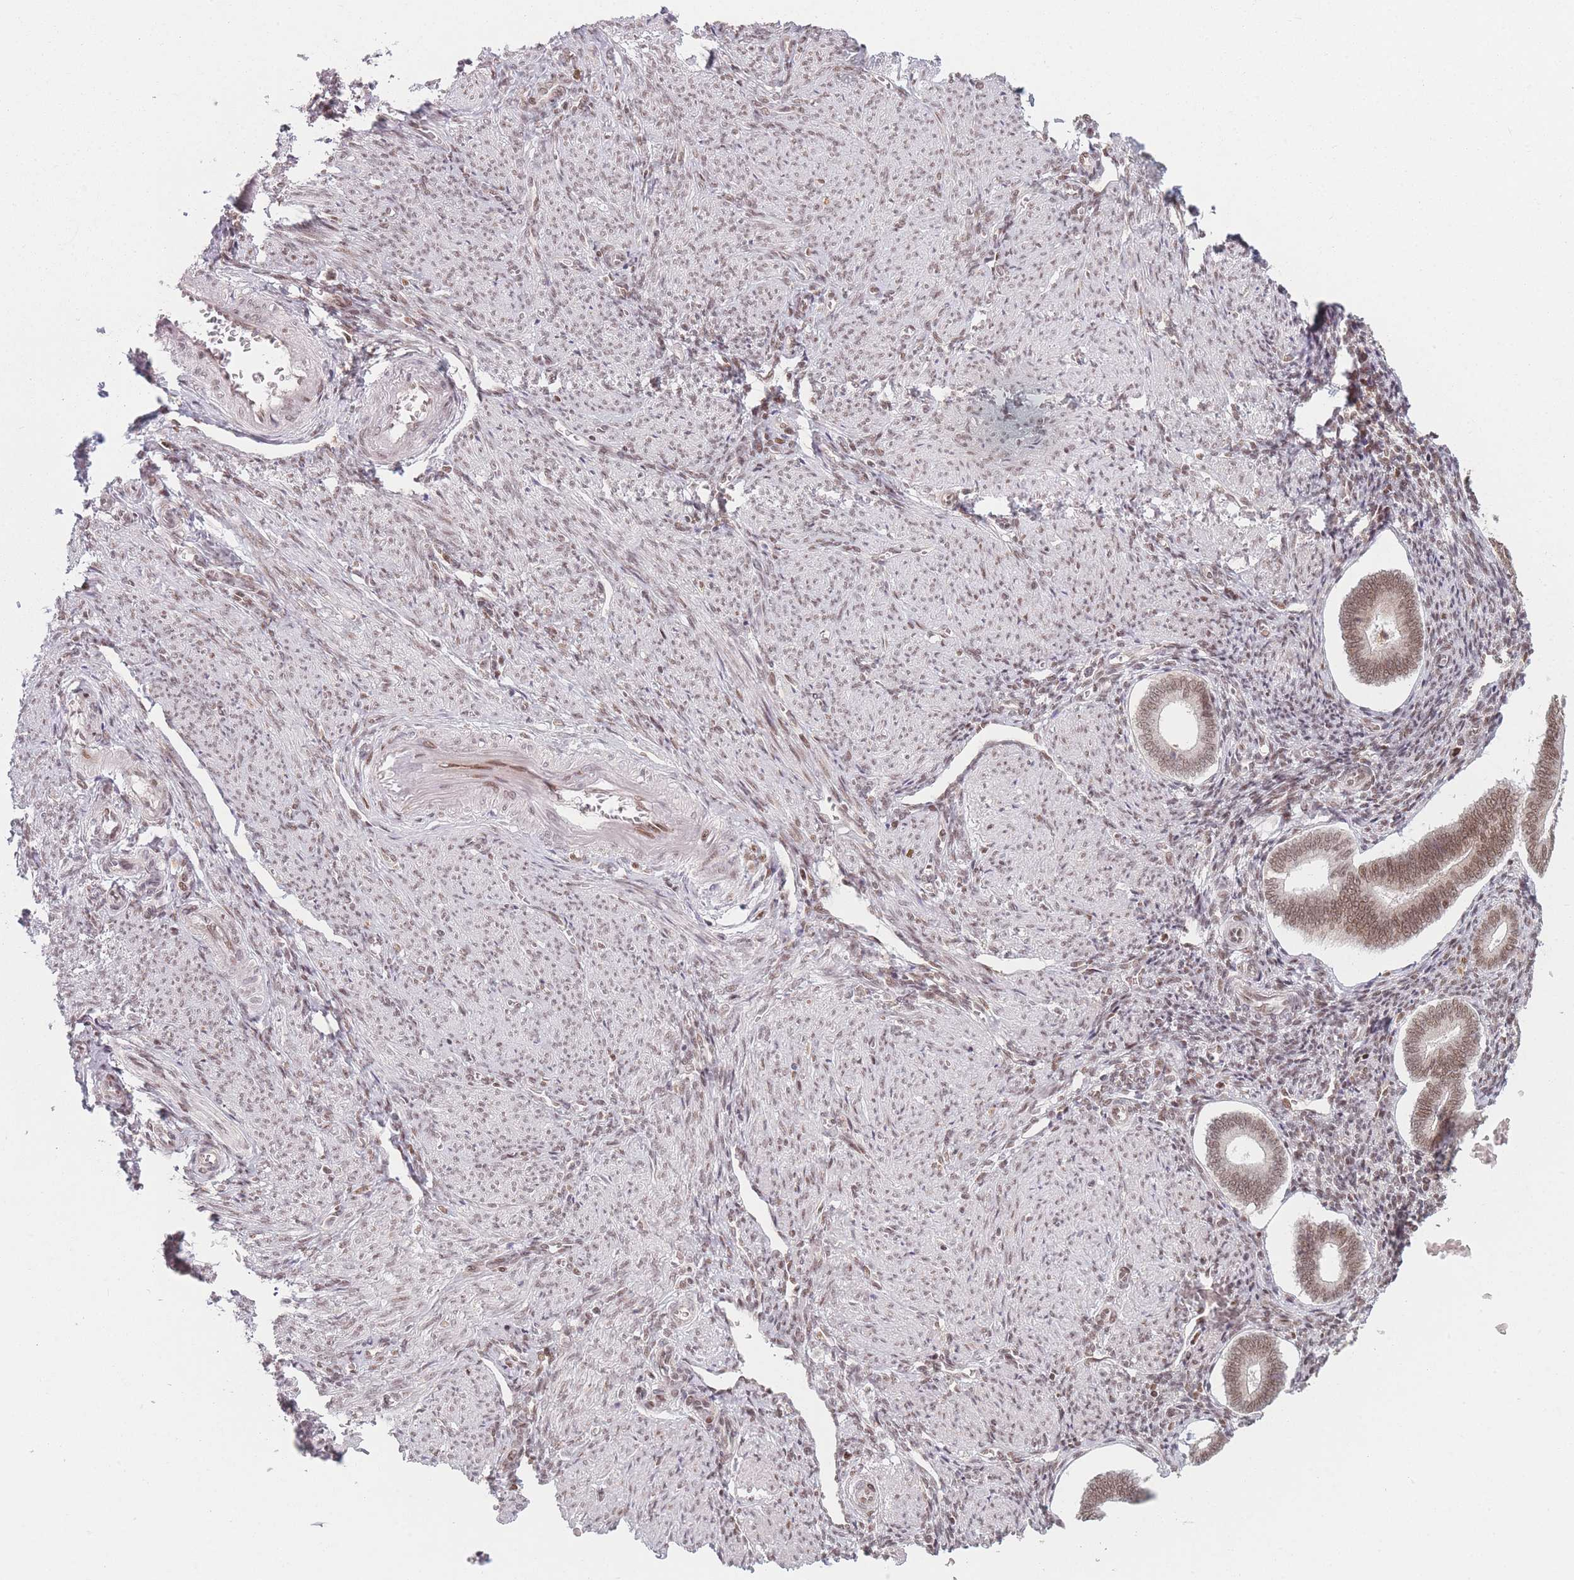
{"staining": {"intensity": "moderate", "quantity": ">75%", "location": "nuclear"}, "tissue": "endometrium", "cell_type": "Cells in endometrial stroma", "image_type": "normal", "snomed": [{"axis": "morphology", "description": "Normal tissue, NOS"}, {"axis": "topography", "description": "Endometrium"}], "caption": "Cells in endometrial stroma reveal medium levels of moderate nuclear expression in approximately >75% of cells in benign endometrium.", "gene": "SUPT6H", "patient": {"sex": "female", "age": 44}}